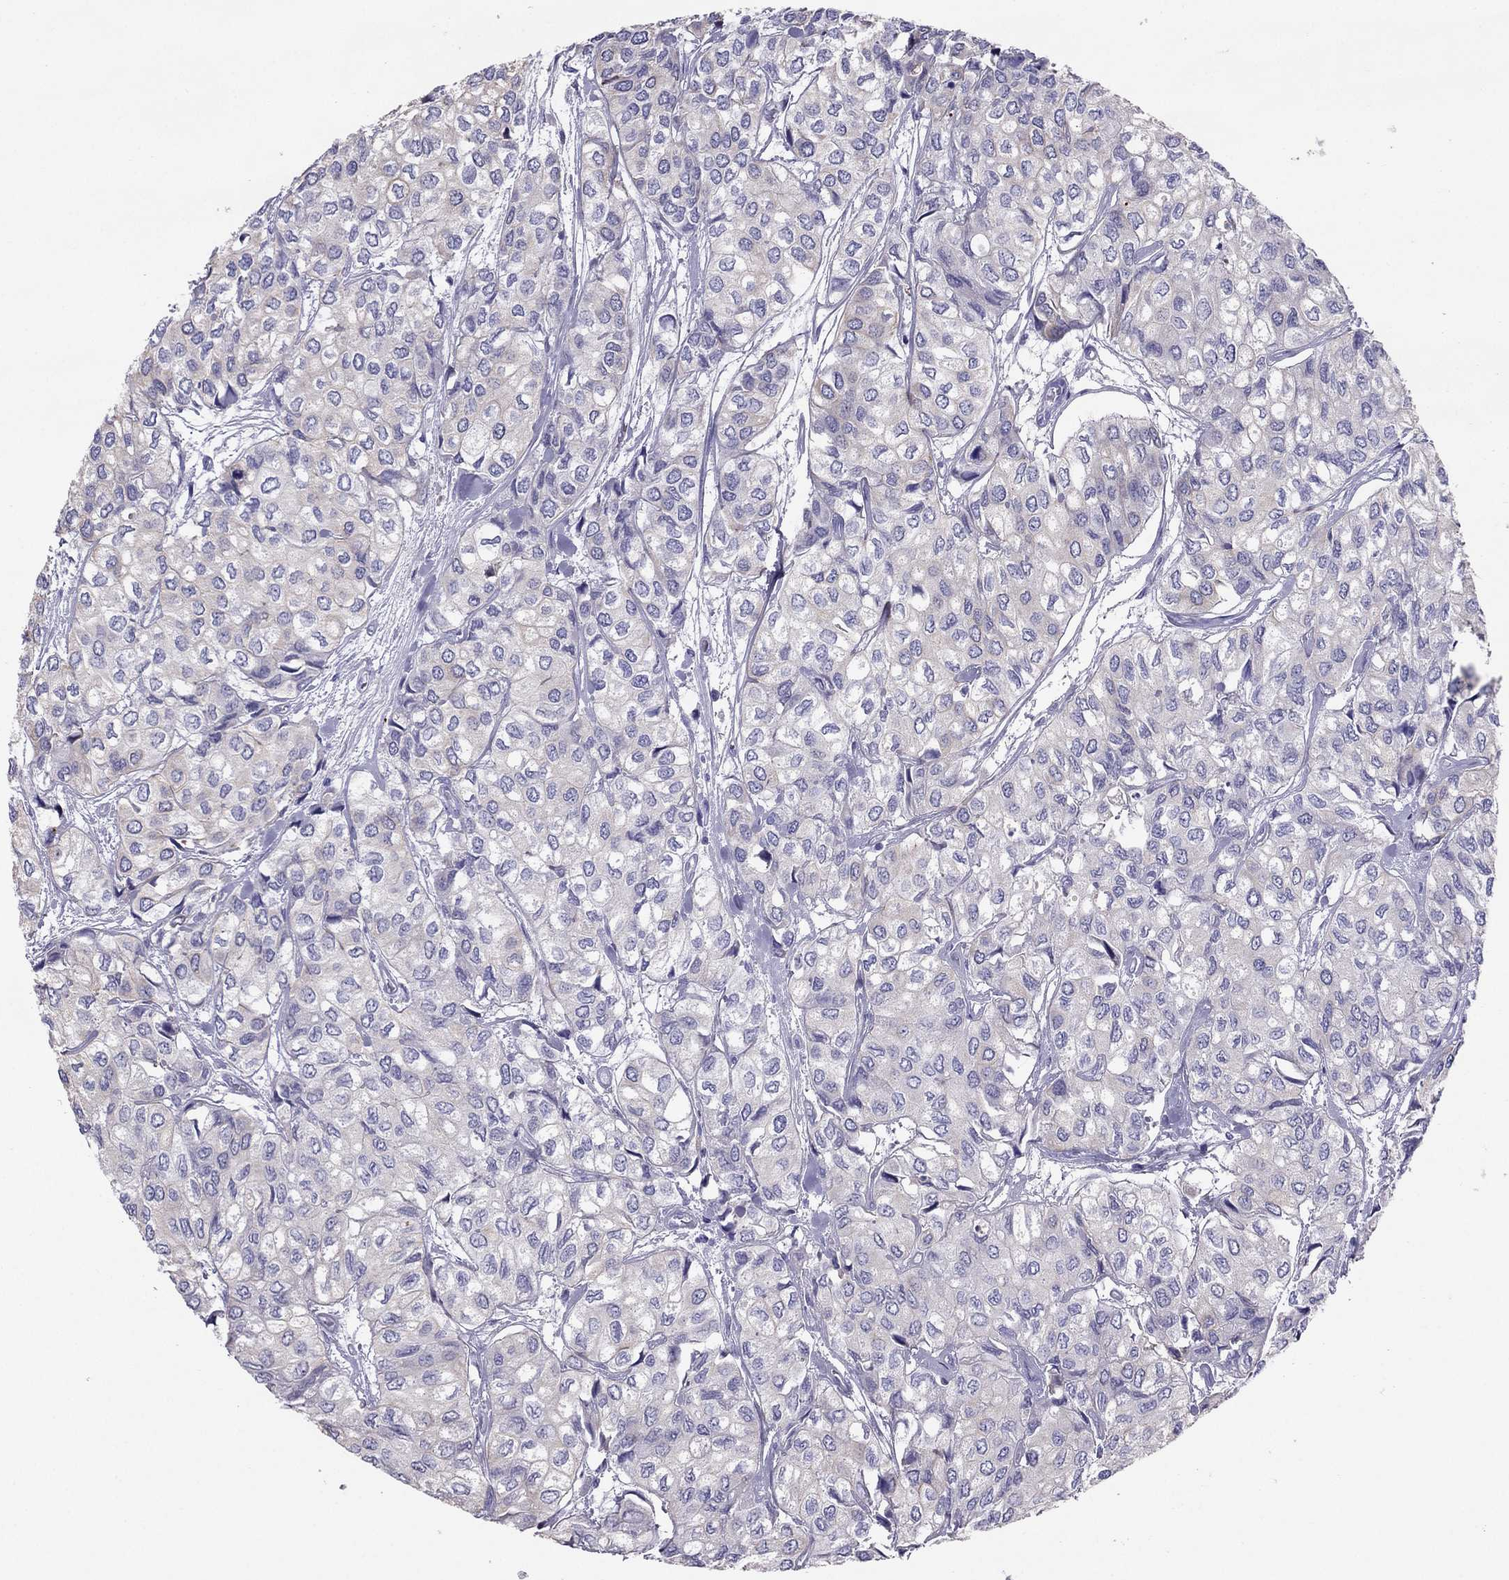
{"staining": {"intensity": "negative", "quantity": "none", "location": "none"}, "tissue": "urothelial cancer", "cell_type": "Tumor cells", "image_type": "cancer", "snomed": [{"axis": "morphology", "description": "Urothelial carcinoma, High grade"}, {"axis": "topography", "description": "Urinary bladder"}], "caption": "This is an IHC image of human high-grade urothelial carcinoma. There is no staining in tumor cells.", "gene": "MAEL", "patient": {"sex": "male", "age": 73}}